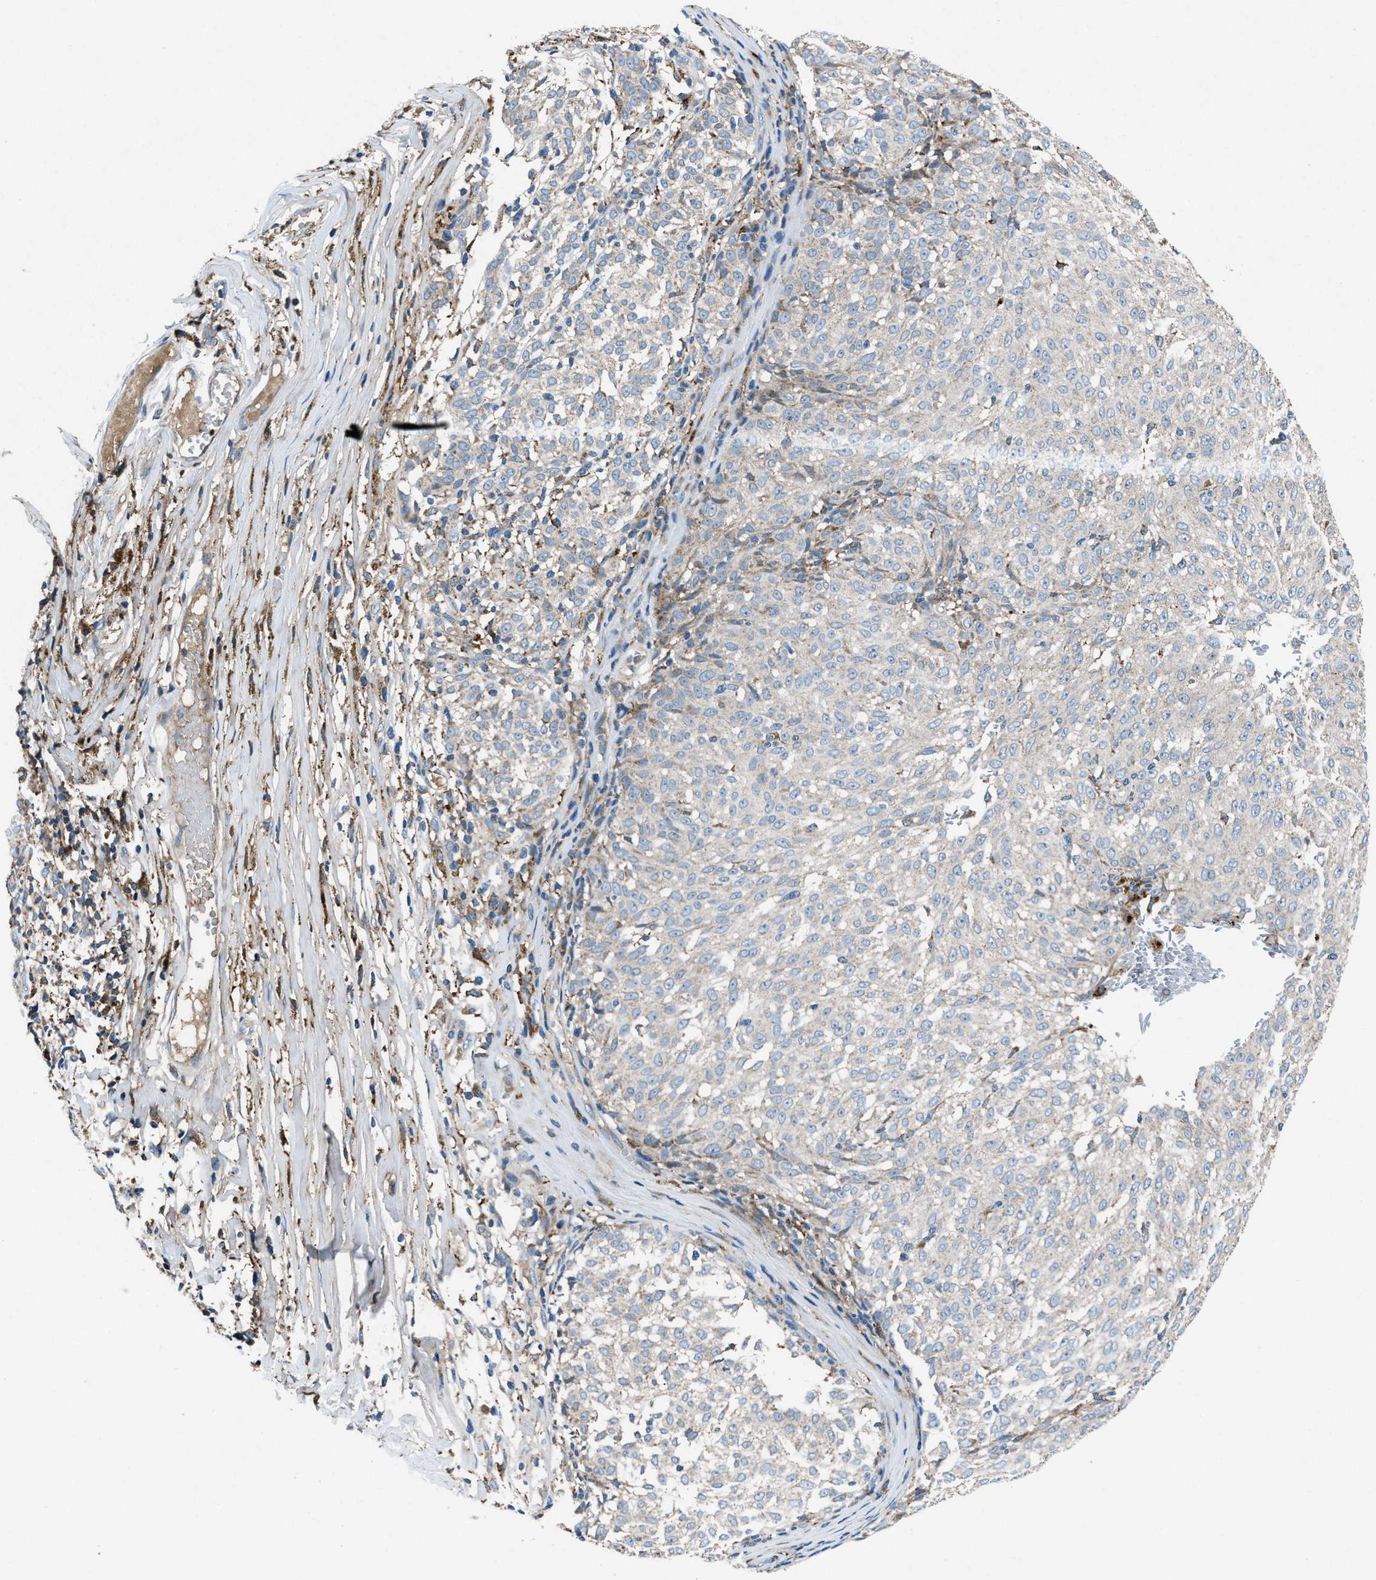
{"staining": {"intensity": "negative", "quantity": "none", "location": "none"}, "tissue": "melanoma", "cell_type": "Tumor cells", "image_type": "cancer", "snomed": [{"axis": "morphology", "description": "Malignant melanoma, NOS"}, {"axis": "topography", "description": "Skin"}], "caption": "Immunohistochemistry histopathology image of melanoma stained for a protein (brown), which demonstrates no staining in tumor cells.", "gene": "FAM221A", "patient": {"sex": "female", "age": 72}}